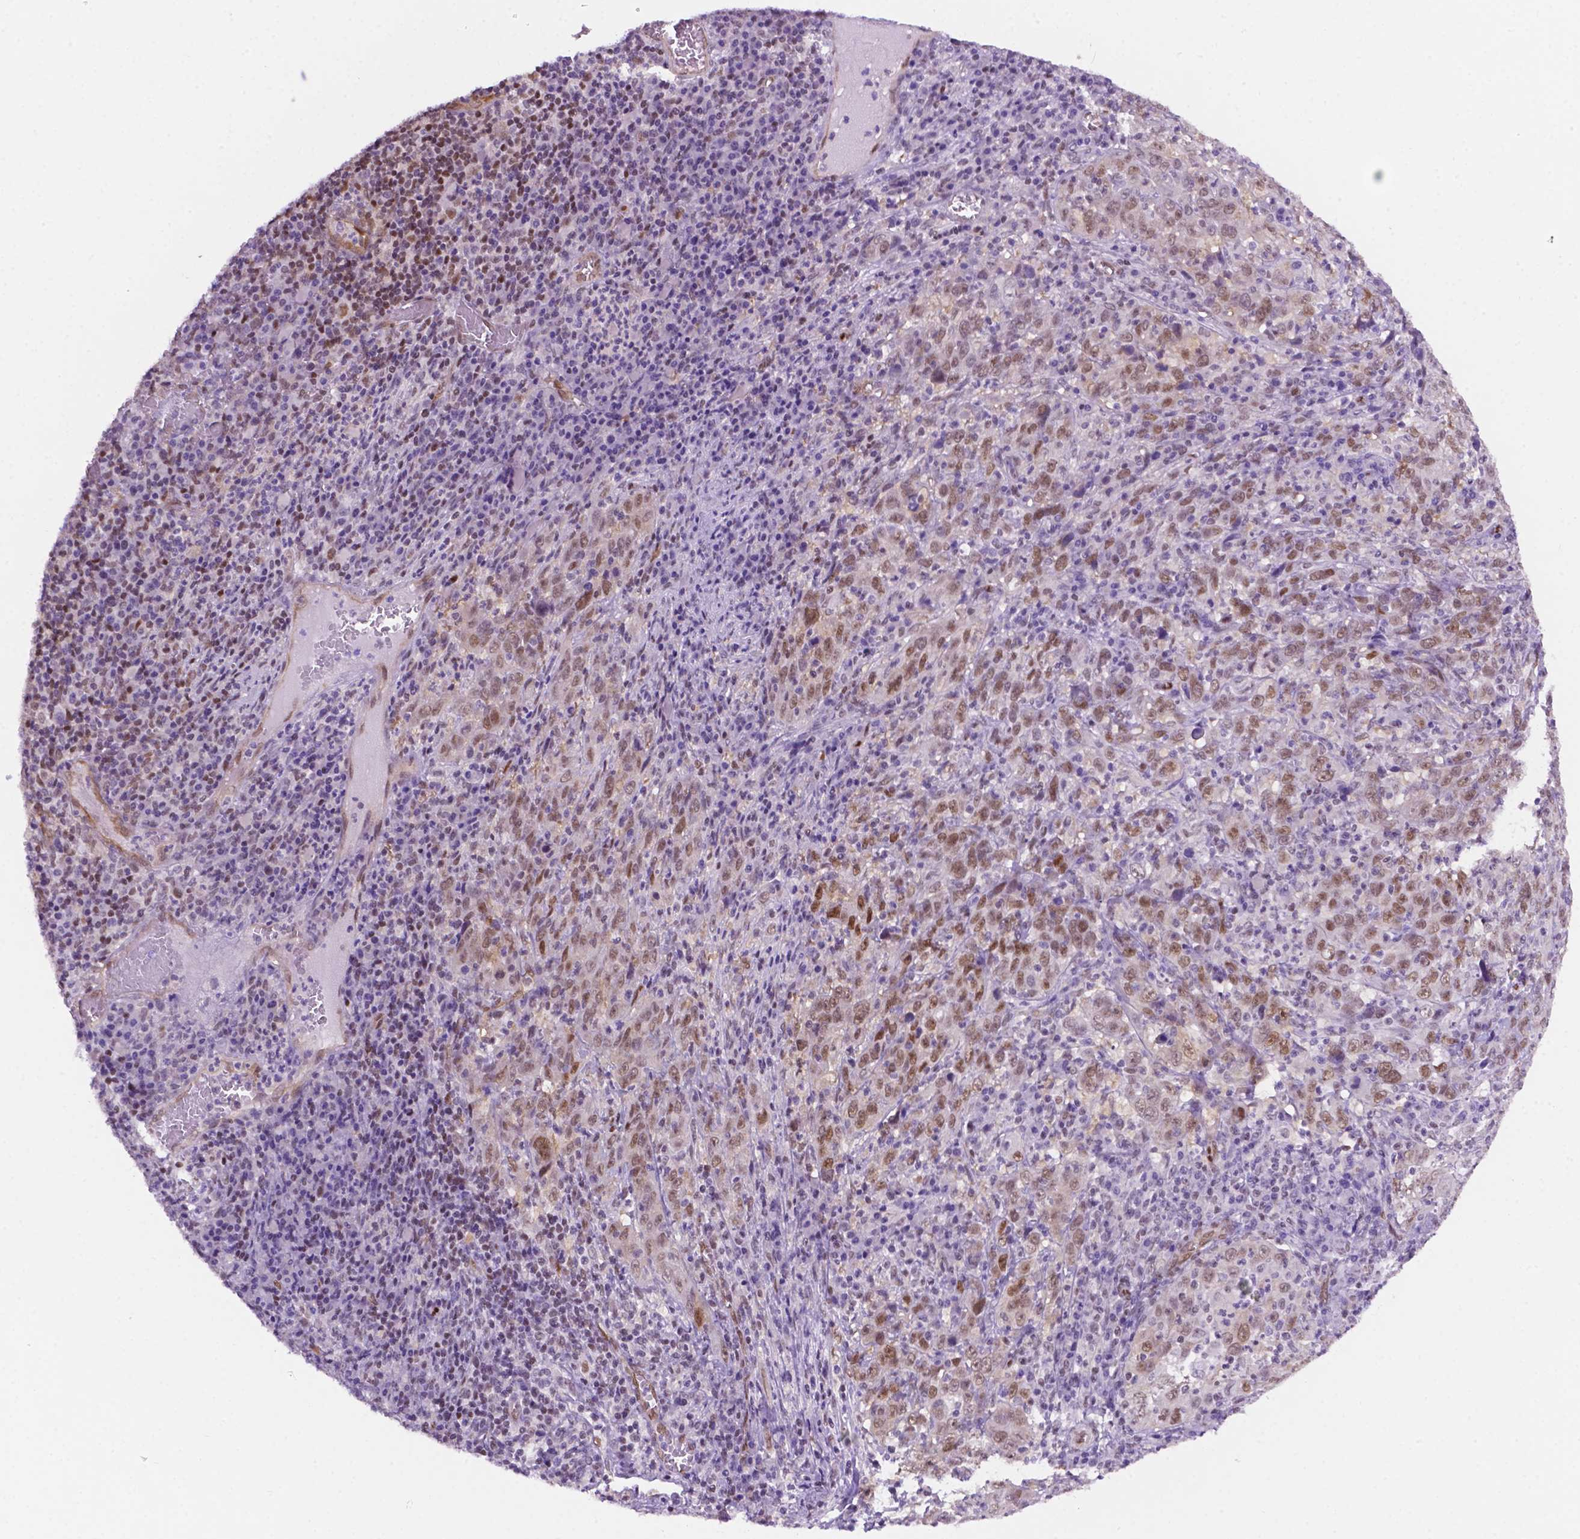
{"staining": {"intensity": "moderate", "quantity": "25%-75%", "location": "nuclear"}, "tissue": "cervical cancer", "cell_type": "Tumor cells", "image_type": "cancer", "snomed": [{"axis": "morphology", "description": "Squamous cell carcinoma, NOS"}, {"axis": "topography", "description": "Cervix"}], "caption": "DAB immunohistochemical staining of squamous cell carcinoma (cervical) displays moderate nuclear protein staining in approximately 25%-75% of tumor cells.", "gene": "ERF", "patient": {"sex": "female", "age": 46}}